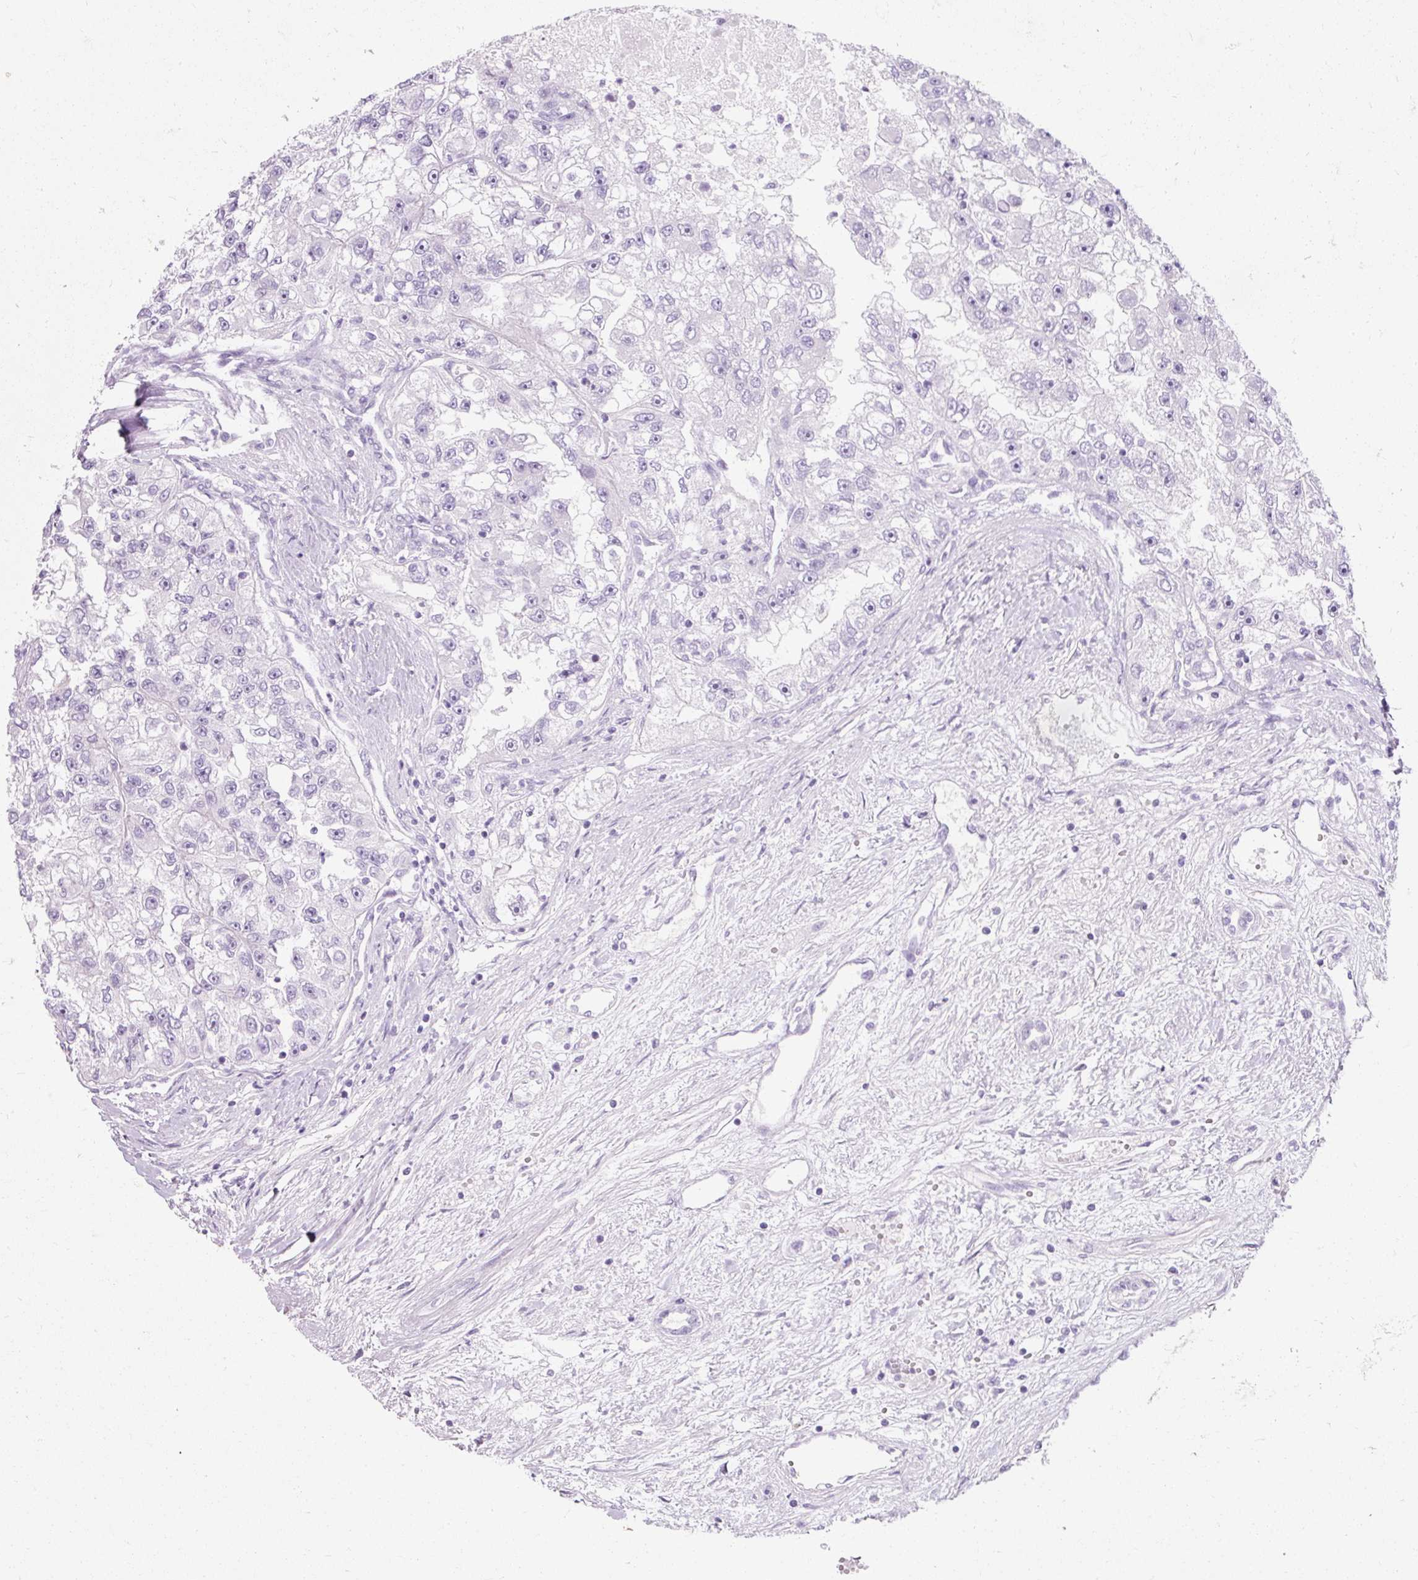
{"staining": {"intensity": "negative", "quantity": "none", "location": "none"}, "tissue": "renal cancer", "cell_type": "Tumor cells", "image_type": "cancer", "snomed": [{"axis": "morphology", "description": "Adenocarcinoma, NOS"}, {"axis": "topography", "description": "Kidney"}], "caption": "A photomicrograph of renal cancer (adenocarcinoma) stained for a protein exhibits no brown staining in tumor cells.", "gene": "TMEM213", "patient": {"sex": "male", "age": 63}}